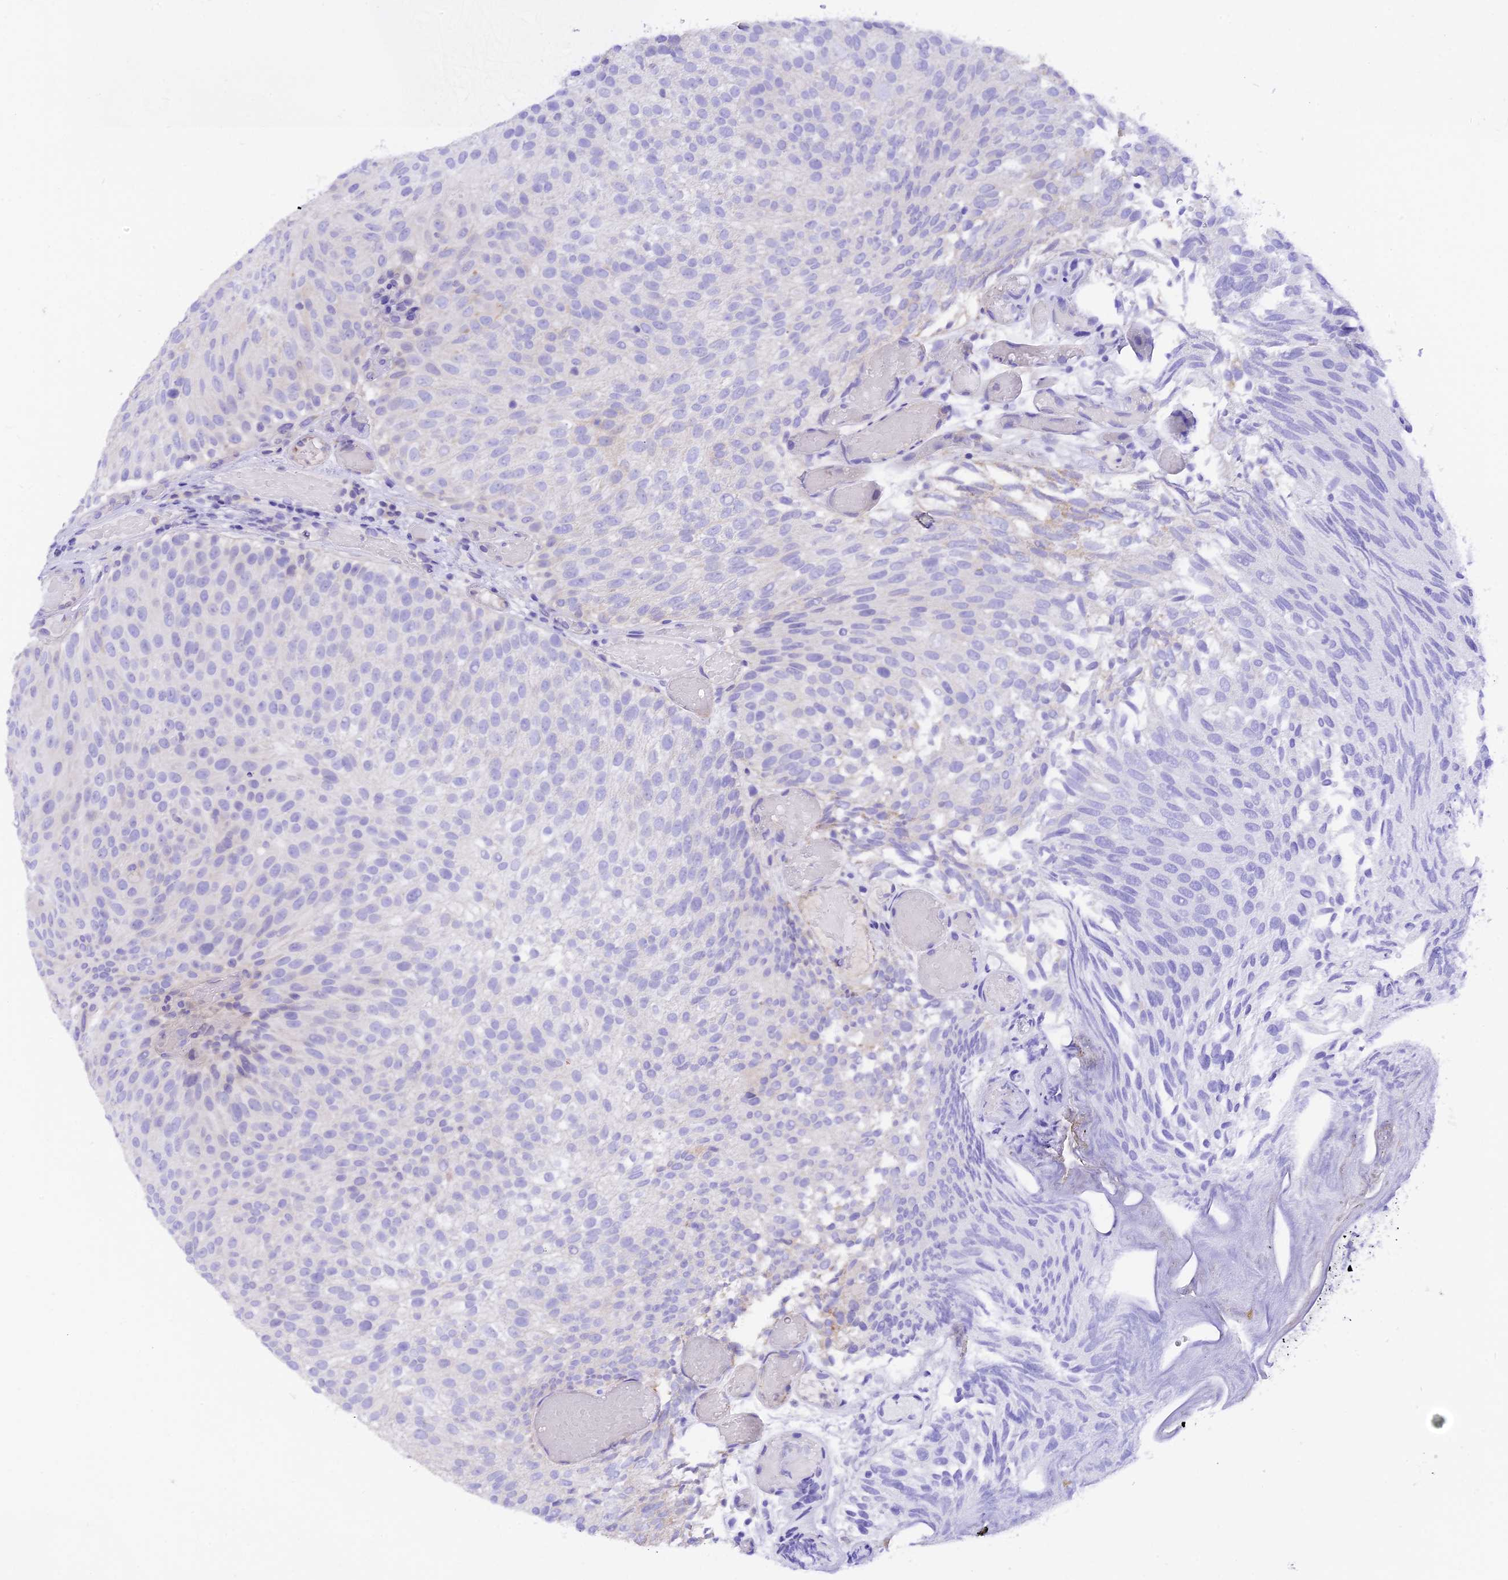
{"staining": {"intensity": "negative", "quantity": "none", "location": "none"}, "tissue": "urothelial cancer", "cell_type": "Tumor cells", "image_type": "cancer", "snomed": [{"axis": "morphology", "description": "Urothelial carcinoma, Low grade"}, {"axis": "topography", "description": "Urinary bladder"}], "caption": "Protein analysis of urothelial carcinoma (low-grade) shows no significant staining in tumor cells.", "gene": "COL6A5", "patient": {"sex": "male", "age": 78}}